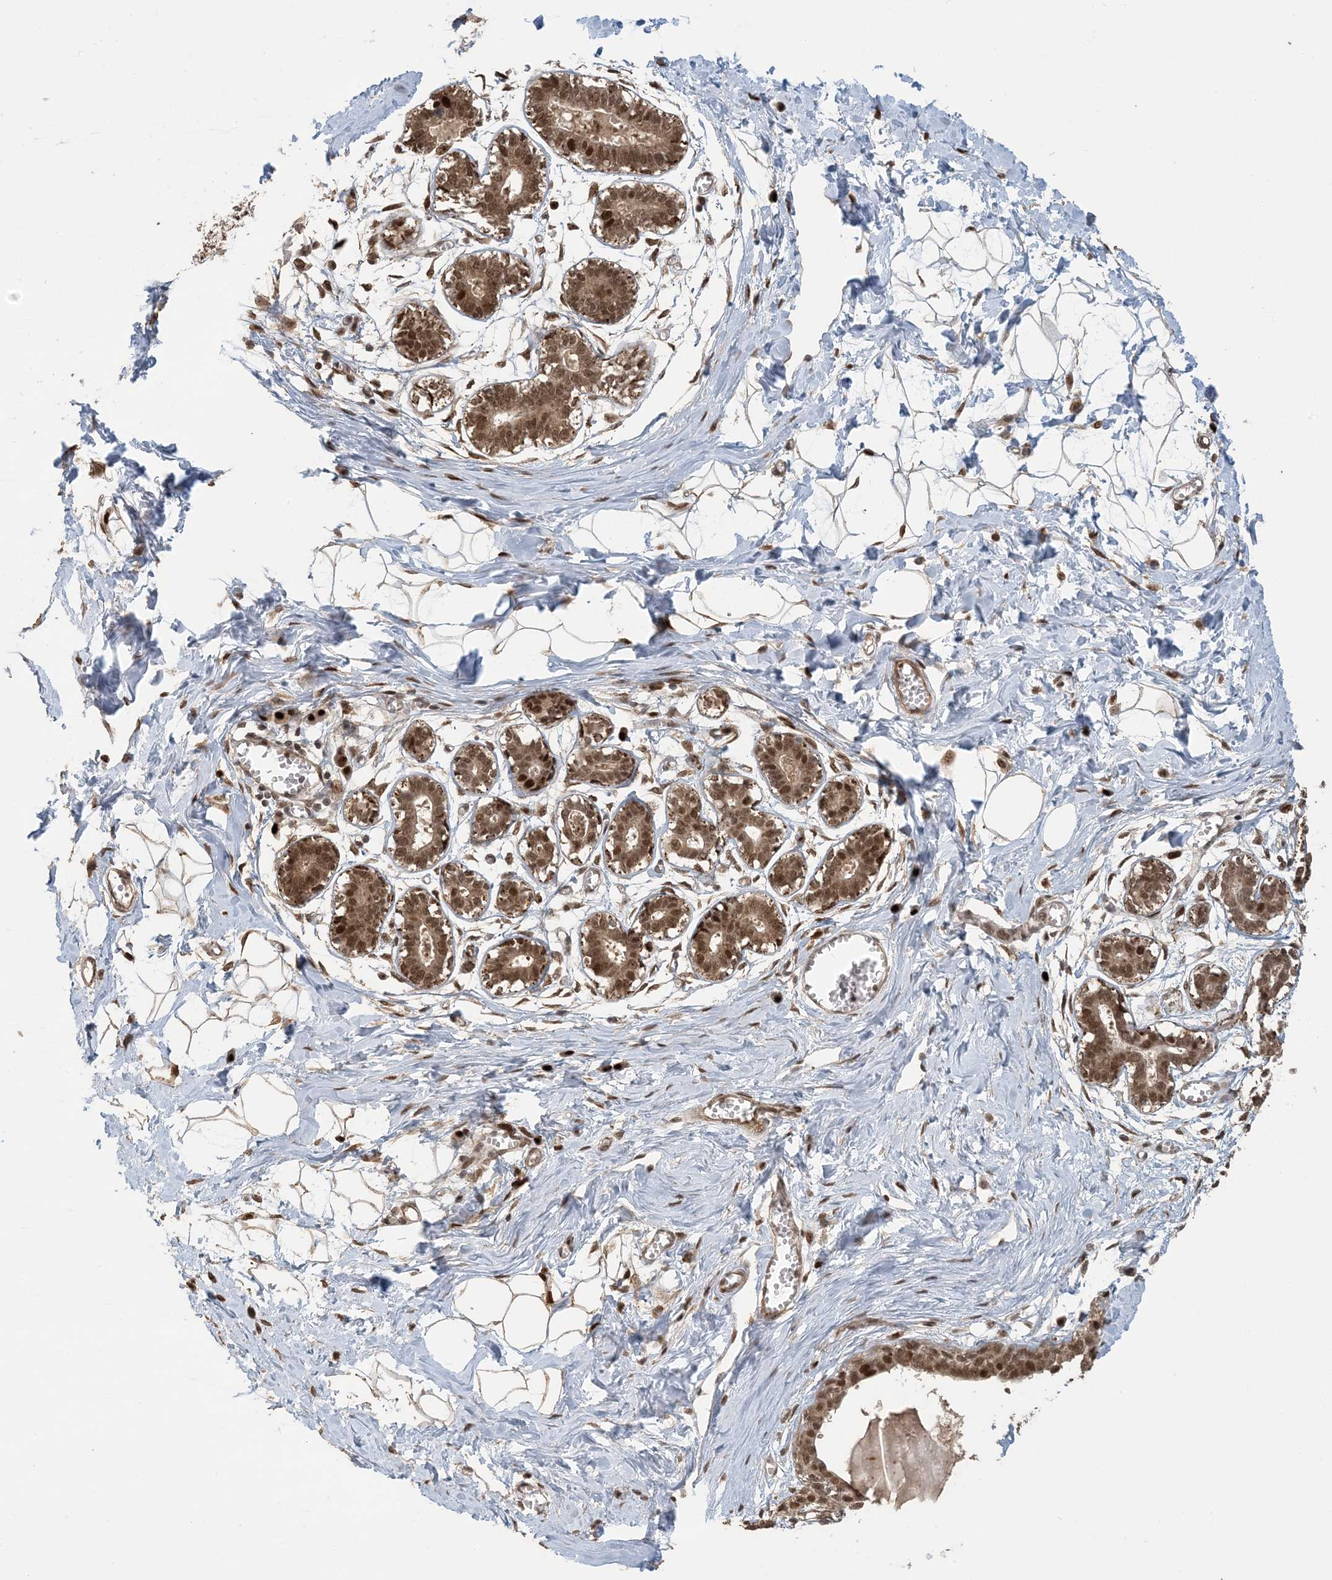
{"staining": {"intensity": "moderate", "quantity": ">75%", "location": "nuclear"}, "tissue": "breast", "cell_type": "Adipocytes", "image_type": "normal", "snomed": [{"axis": "morphology", "description": "Normal tissue, NOS"}, {"axis": "topography", "description": "Breast"}], "caption": "This is a photomicrograph of immunohistochemistry staining of benign breast, which shows moderate positivity in the nuclear of adipocytes.", "gene": "ATP13A2", "patient": {"sex": "female", "age": 27}}